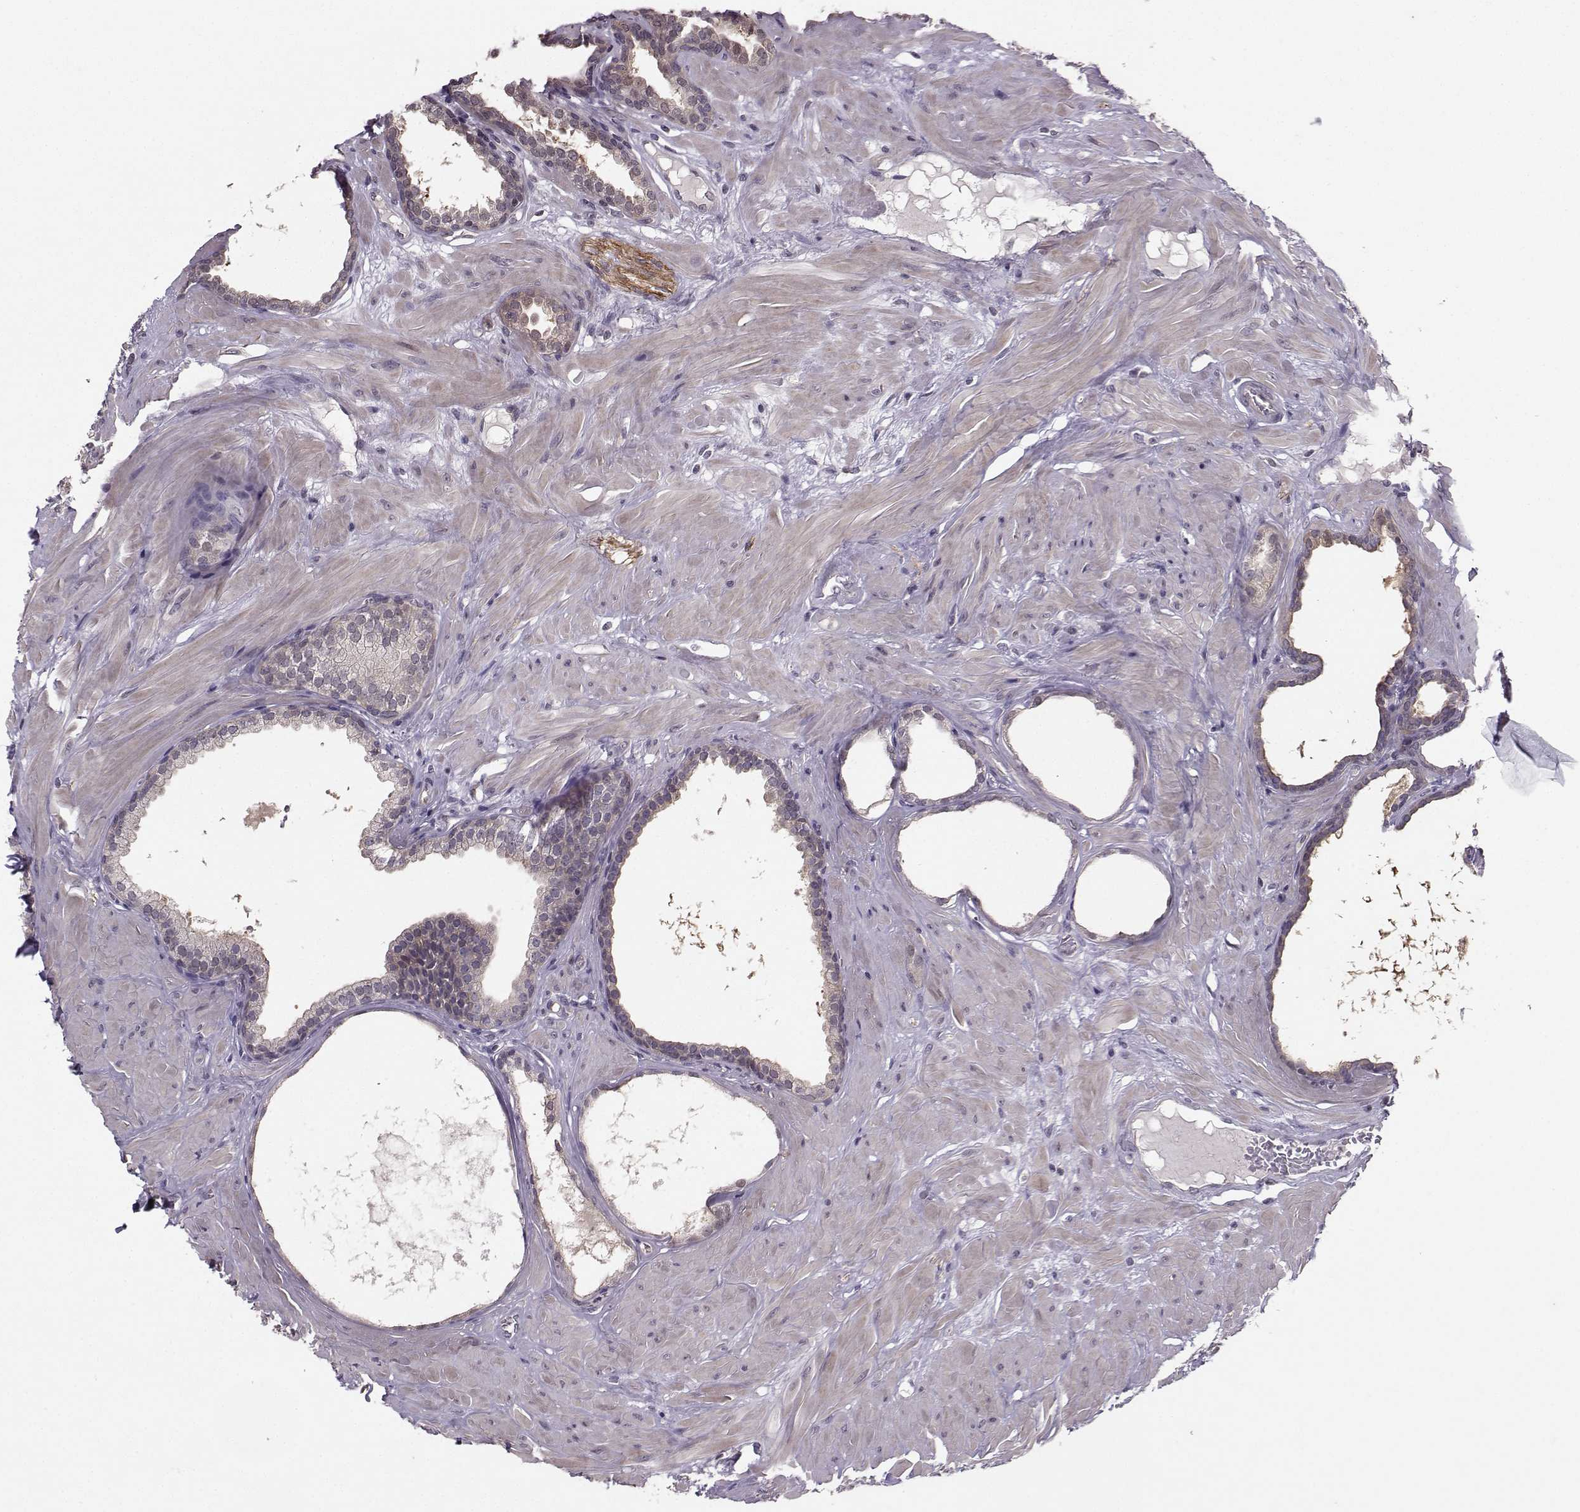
{"staining": {"intensity": "negative", "quantity": "none", "location": "none"}, "tissue": "prostate", "cell_type": "Glandular cells", "image_type": "normal", "snomed": [{"axis": "morphology", "description": "Normal tissue, NOS"}, {"axis": "topography", "description": "Prostate"}], "caption": "Prostate was stained to show a protein in brown. There is no significant expression in glandular cells. The staining is performed using DAB brown chromogen with nuclei counter-stained in using hematoxylin.", "gene": "PKP2", "patient": {"sex": "male", "age": 48}}